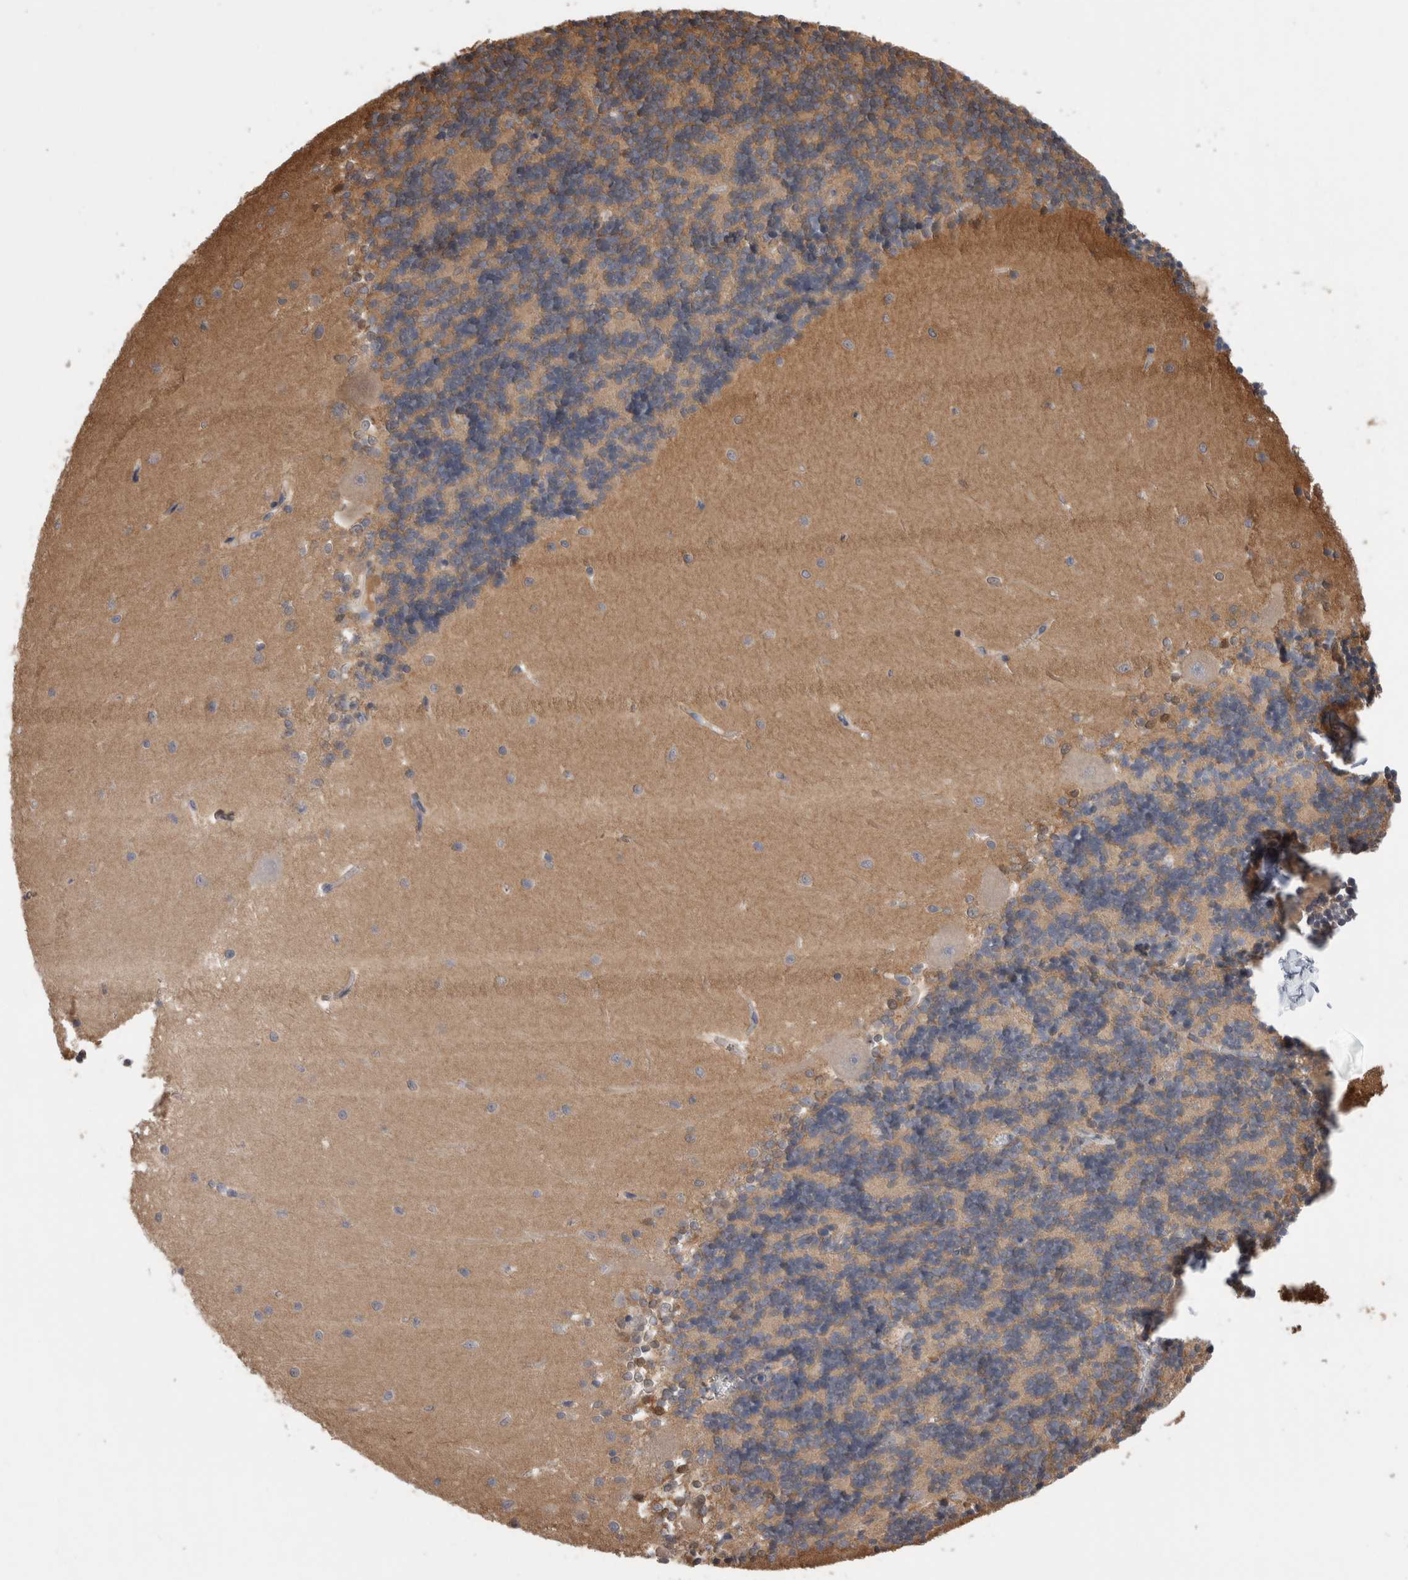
{"staining": {"intensity": "weak", "quantity": "25%-75%", "location": "cytoplasmic/membranous"}, "tissue": "cerebellum", "cell_type": "Cells in granular layer", "image_type": "normal", "snomed": [{"axis": "morphology", "description": "Normal tissue, NOS"}, {"axis": "topography", "description": "Cerebellum"}], "caption": "This image shows benign cerebellum stained with IHC to label a protein in brown. The cytoplasmic/membranous of cells in granular layer show weak positivity for the protein. Nuclei are counter-stained blue.", "gene": "SCRN1", "patient": {"sex": "male", "age": 37}}